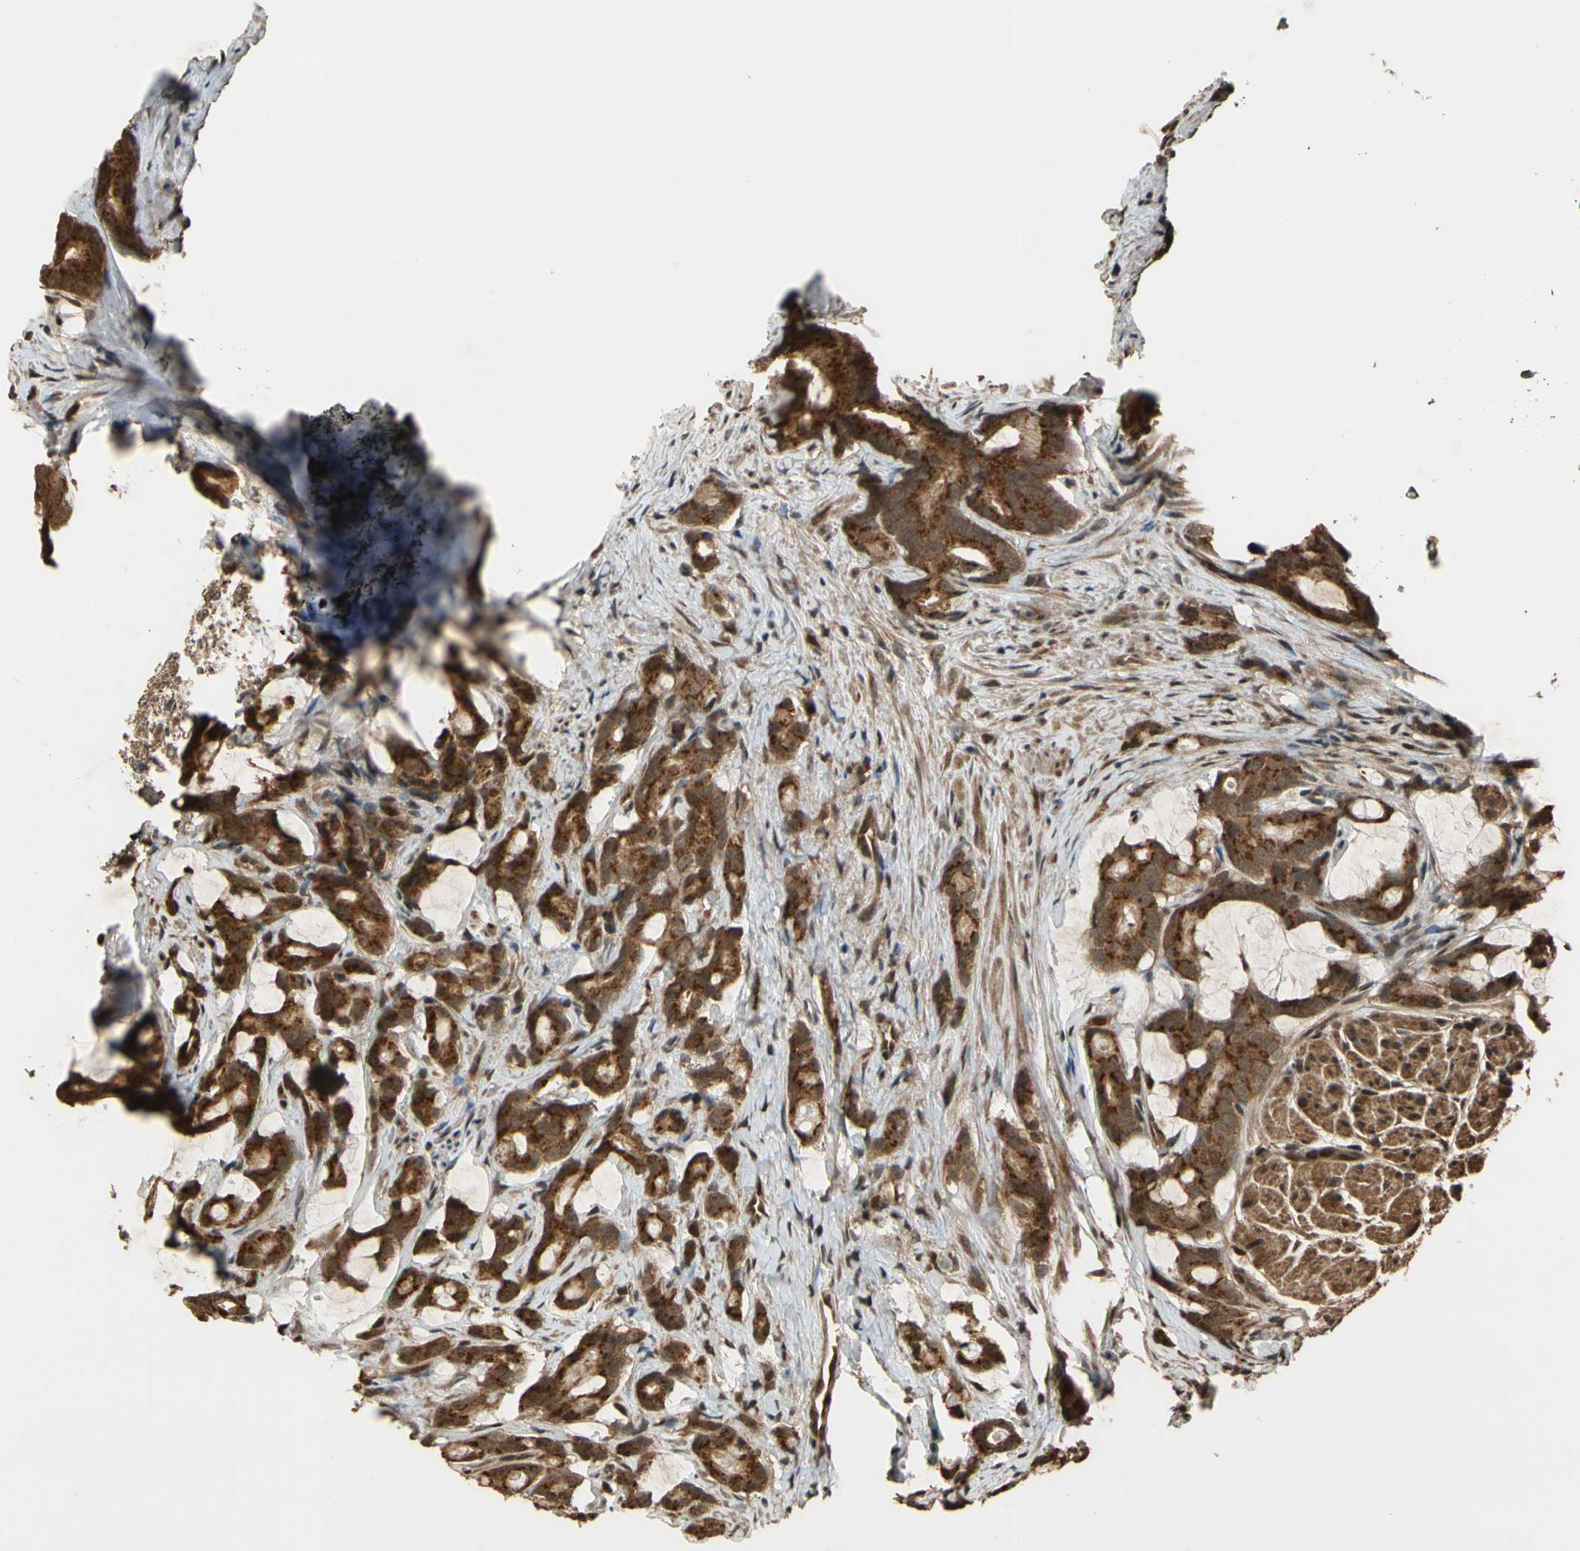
{"staining": {"intensity": "strong", "quantity": ">75%", "location": "cytoplasmic/membranous"}, "tissue": "prostate cancer", "cell_type": "Tumor cells", "image_type": "cancer", "snomed": [{"axis": "morphology", "description": "Adenocarcinoma, Low grade"}, {"axis": "topography", "description": "Prostate"}], "caption": "There is high levels of strong cytoplasmic/membranous positivity in tumor cells of prostate cancer, as demonstrated by immunohistochemical staining (brown color).", "gene": "TMEM230", "patient": {"sex": "male", "age": 58}}